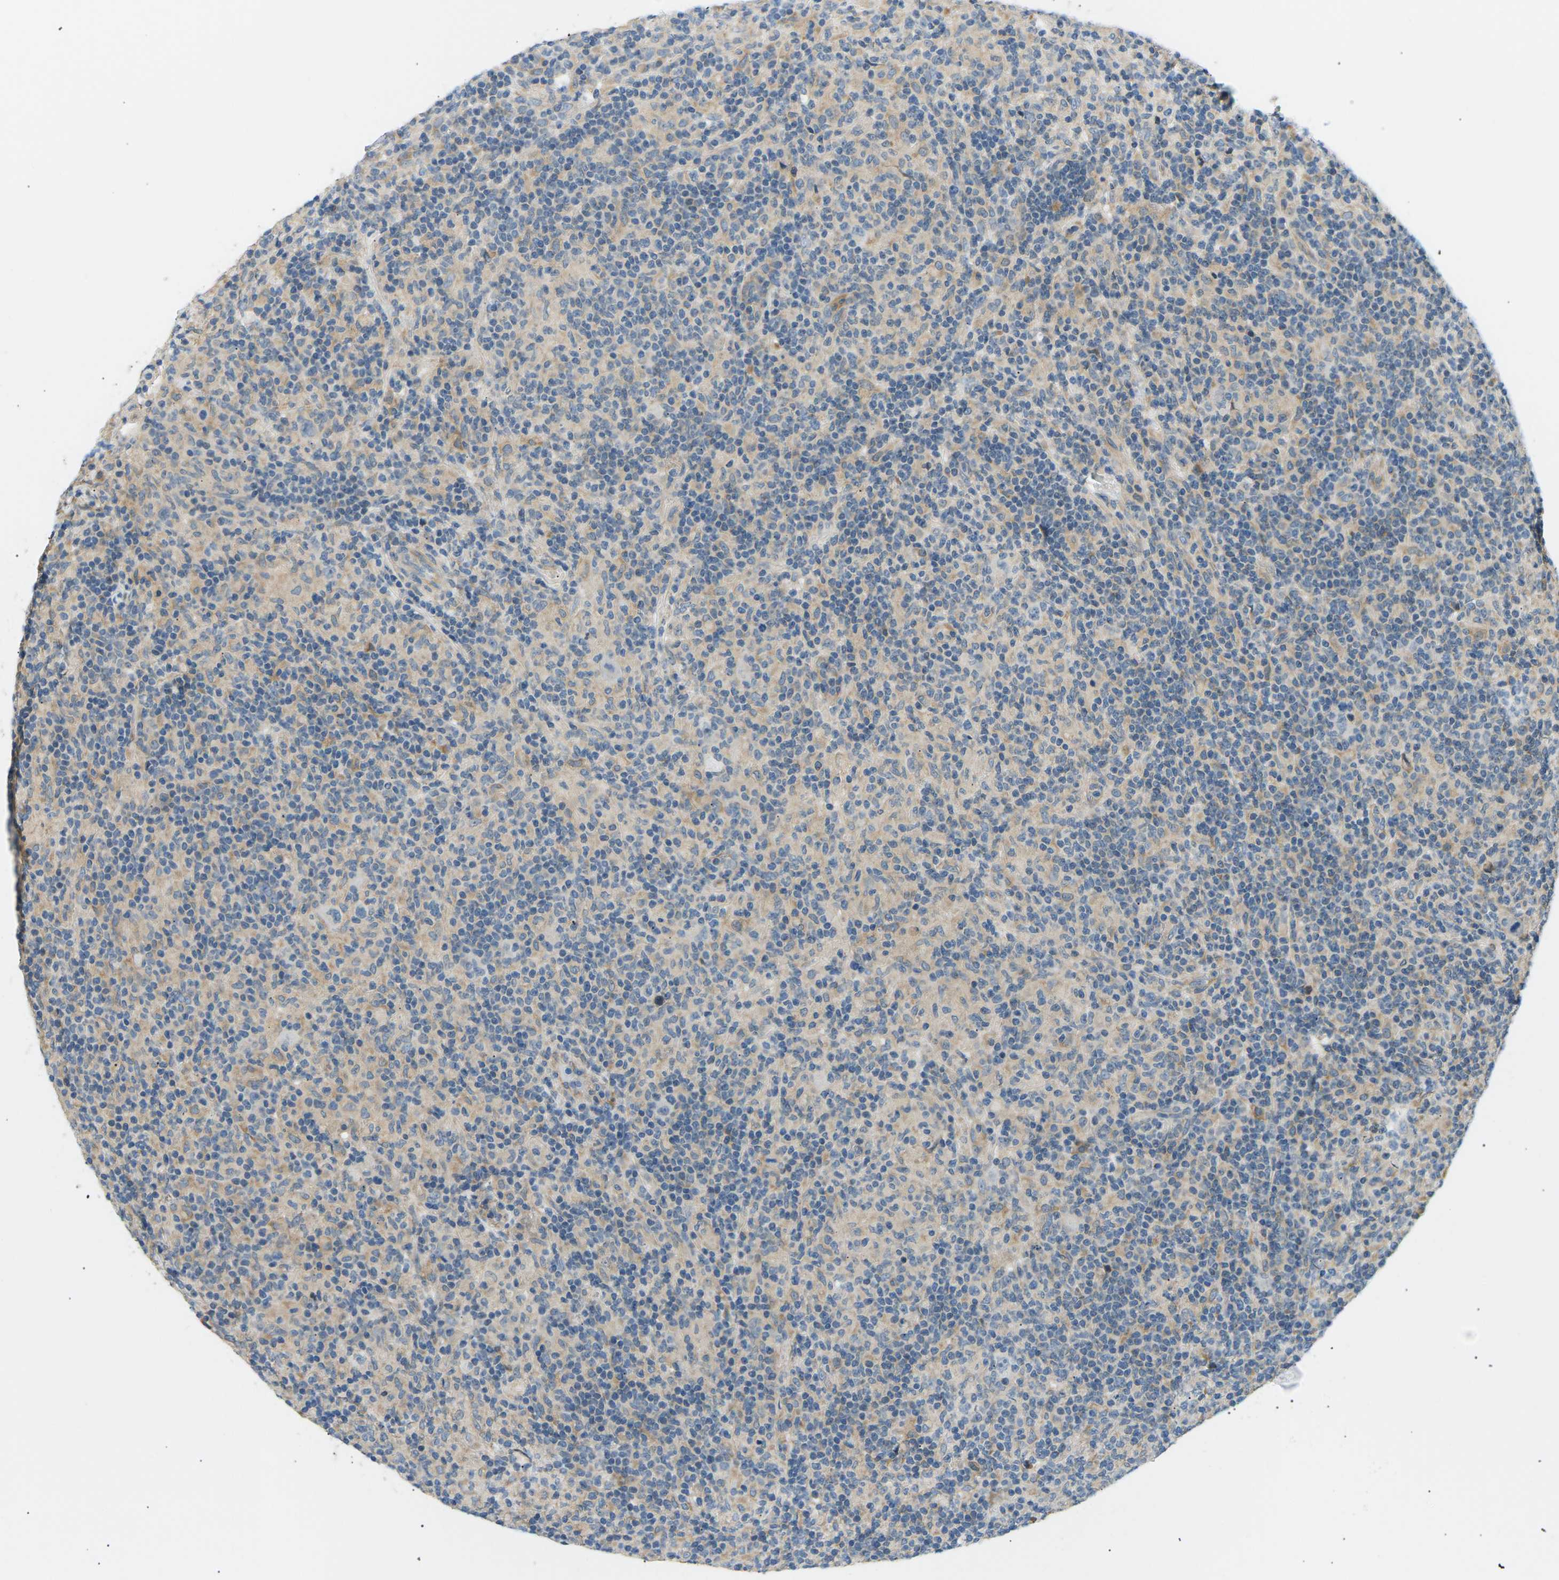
{"staining": {"intensity": "negative", "quantity": "none", "location": "none"}, "tissue": "lymphoma", "cell_type": "Tumor cells", "image_type": "cancer", "snomed": [{"axis": "morphology", "description": "Hodgkin's disease, NOS"}, {"axis": "topography", "description": "Lymph node"}], "caption": "The immunohistochemistry (IHC) histopathology image has no significant positivity in tumor cells of lymphoma tissue.", "gene": "TBC1D8", "patient": {"sex": "male", "age": 70}}